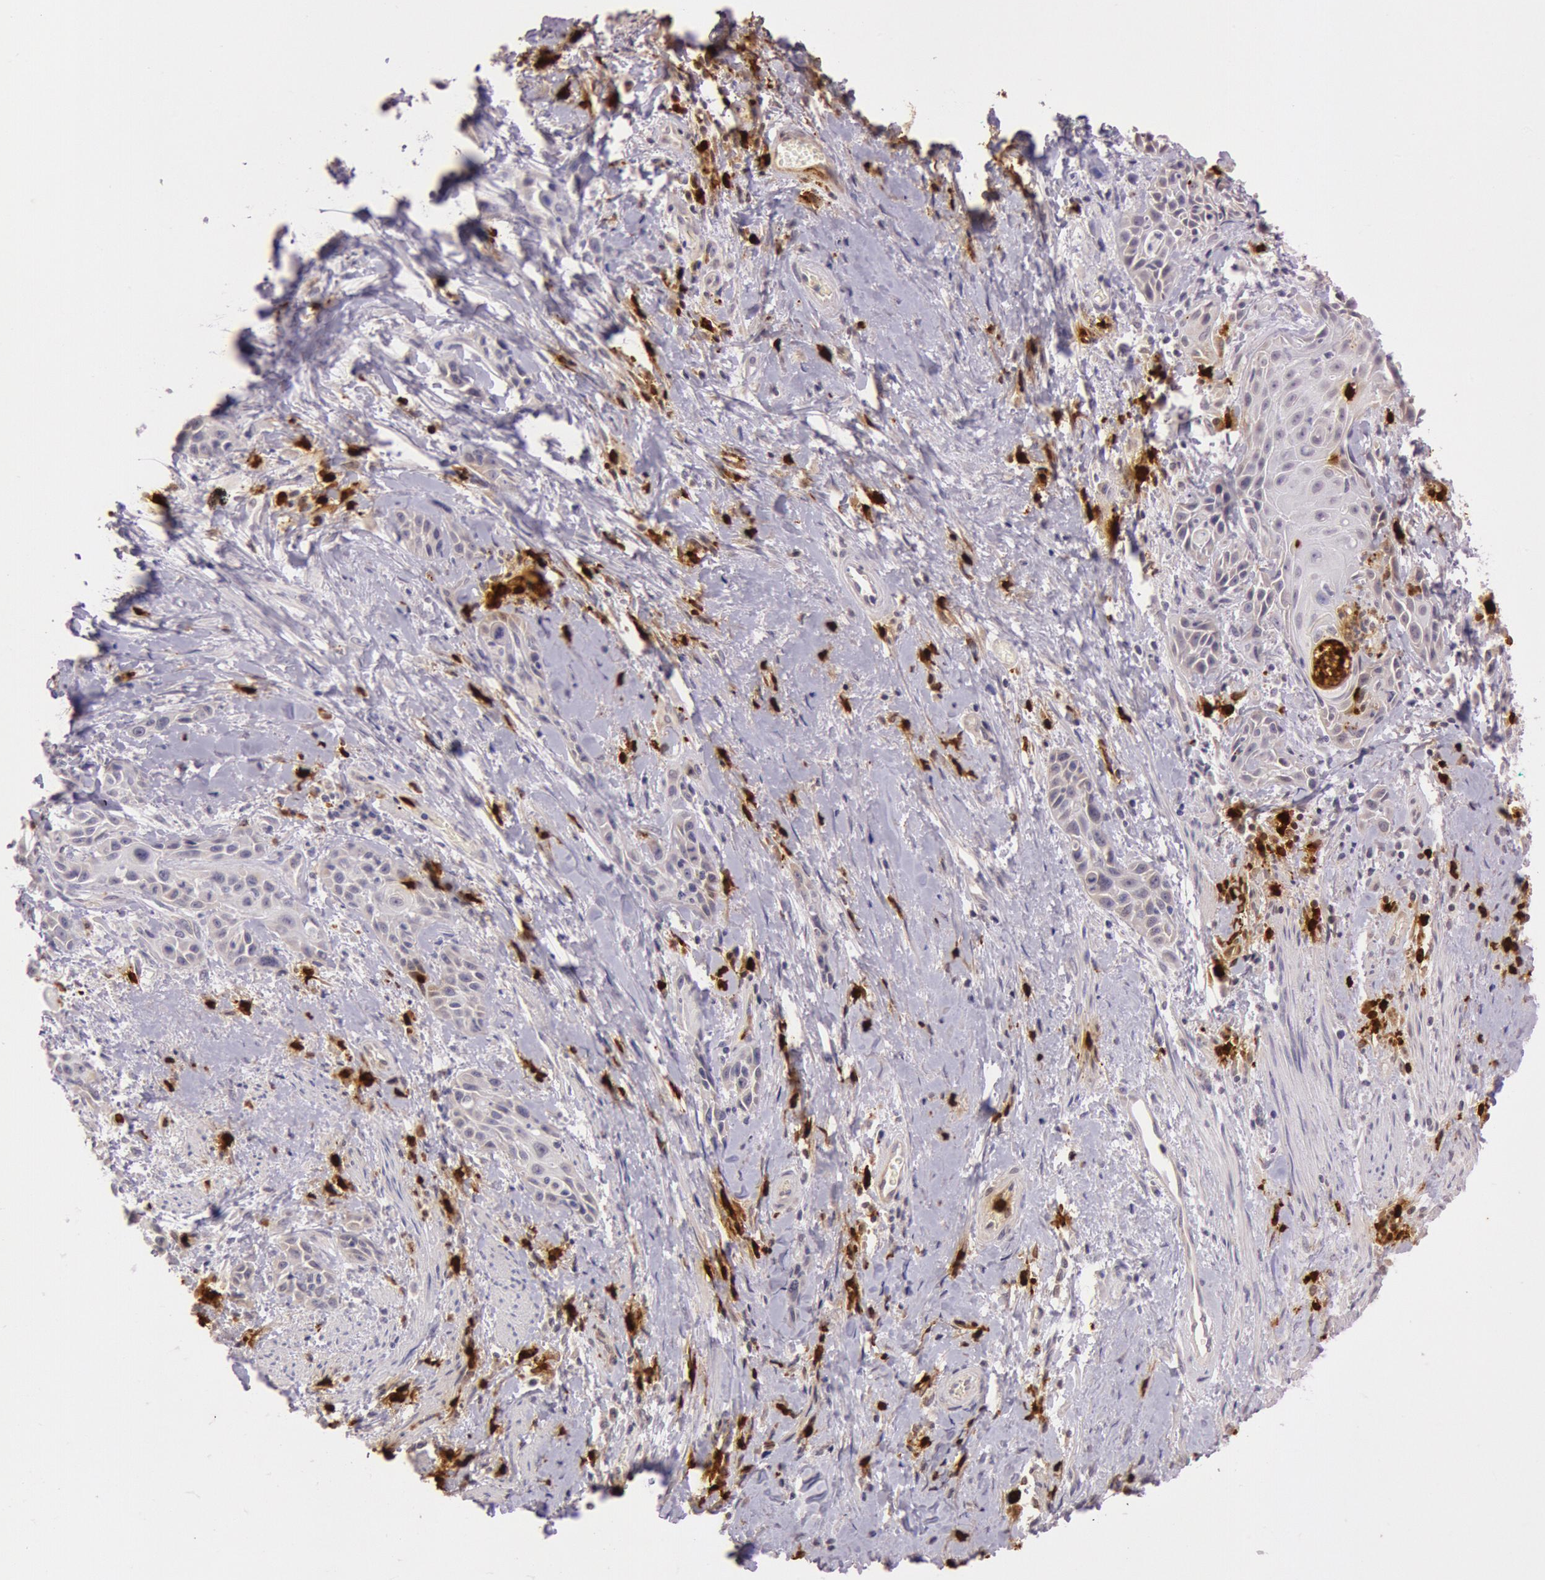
{"staining": {"intensity": "negative", "quantity": "none", "location": "none"}, "tissue": "skin cancer", "cell_type": "Tumor cells", "image_type": "cancer", "snomed": [{"axis": "morphology", "description": "Squamous cell carcinoma, NOS"}, {"axis": "topography", "description": "Skin"}, {"axis": "topography", "description": "Anal"}], "caption": "An immunohistochemistry (IHC) photomicrograph of skin cancer (squamous cell carcinoma) is shown. There is no staining in tumor cells of skin cancer (squamous cell carcinoma).", "gene": "KDM6A", "patient": {"sex": "male", "age": 64}}